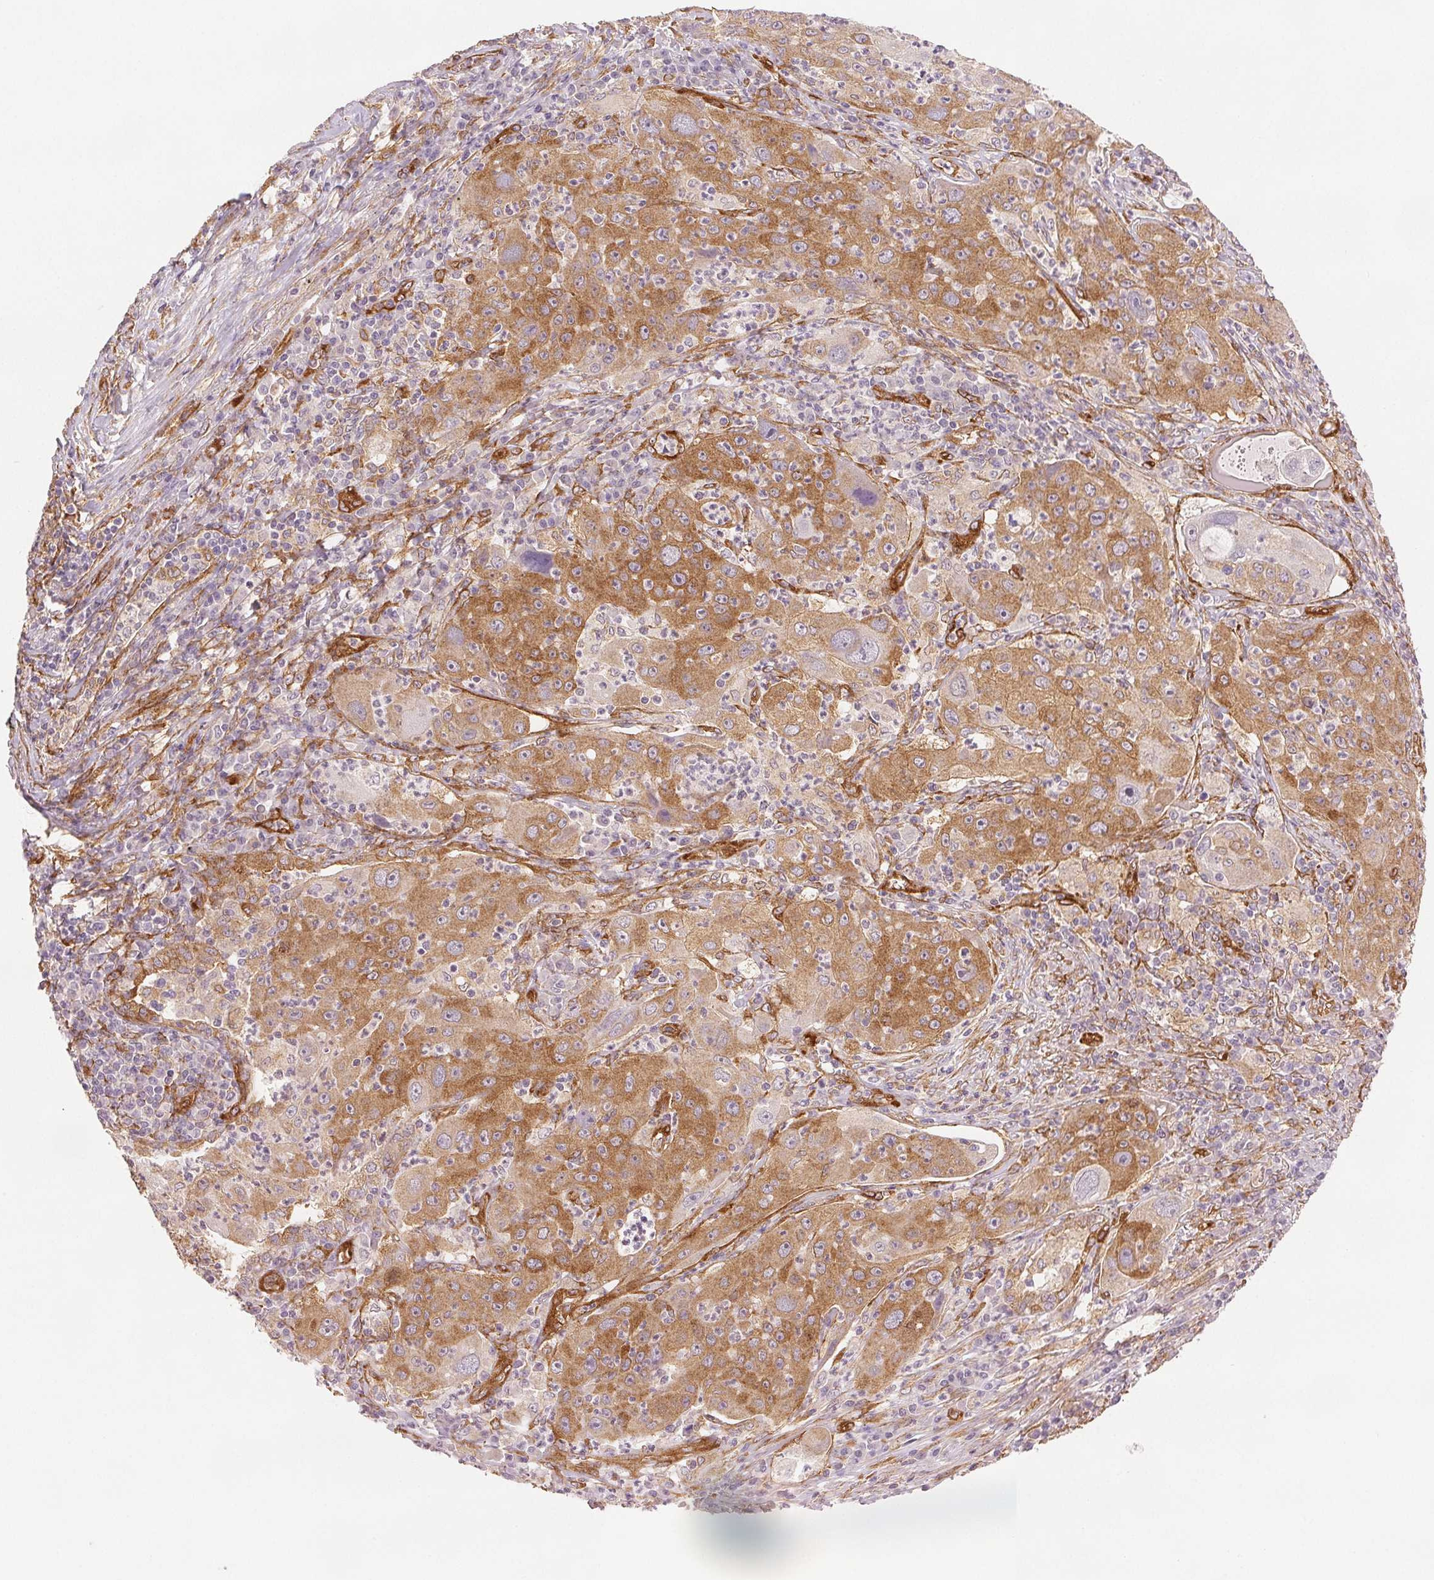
{"staining": {"intensity": "moderate", "quantity": ">75%", "location": "cytoplasmic/membranous"}, "tissue": "lung cancer", "cell_type": "Tumor cells", "image_type": "cancer", "snomed": [{"axis": "morphology", "description": "Squamous cell carcinoma, NOS"}, {"axis": "topography", "description": "Lung"}], "caption": "DAB immunohistochemical staining of lung cancer displays moderate cytoplasmic/membranous protein expression in approximately >75% of tumor cells.", "gene": "DIAPH2", "patient": {"sex": "female", "age": 59}}